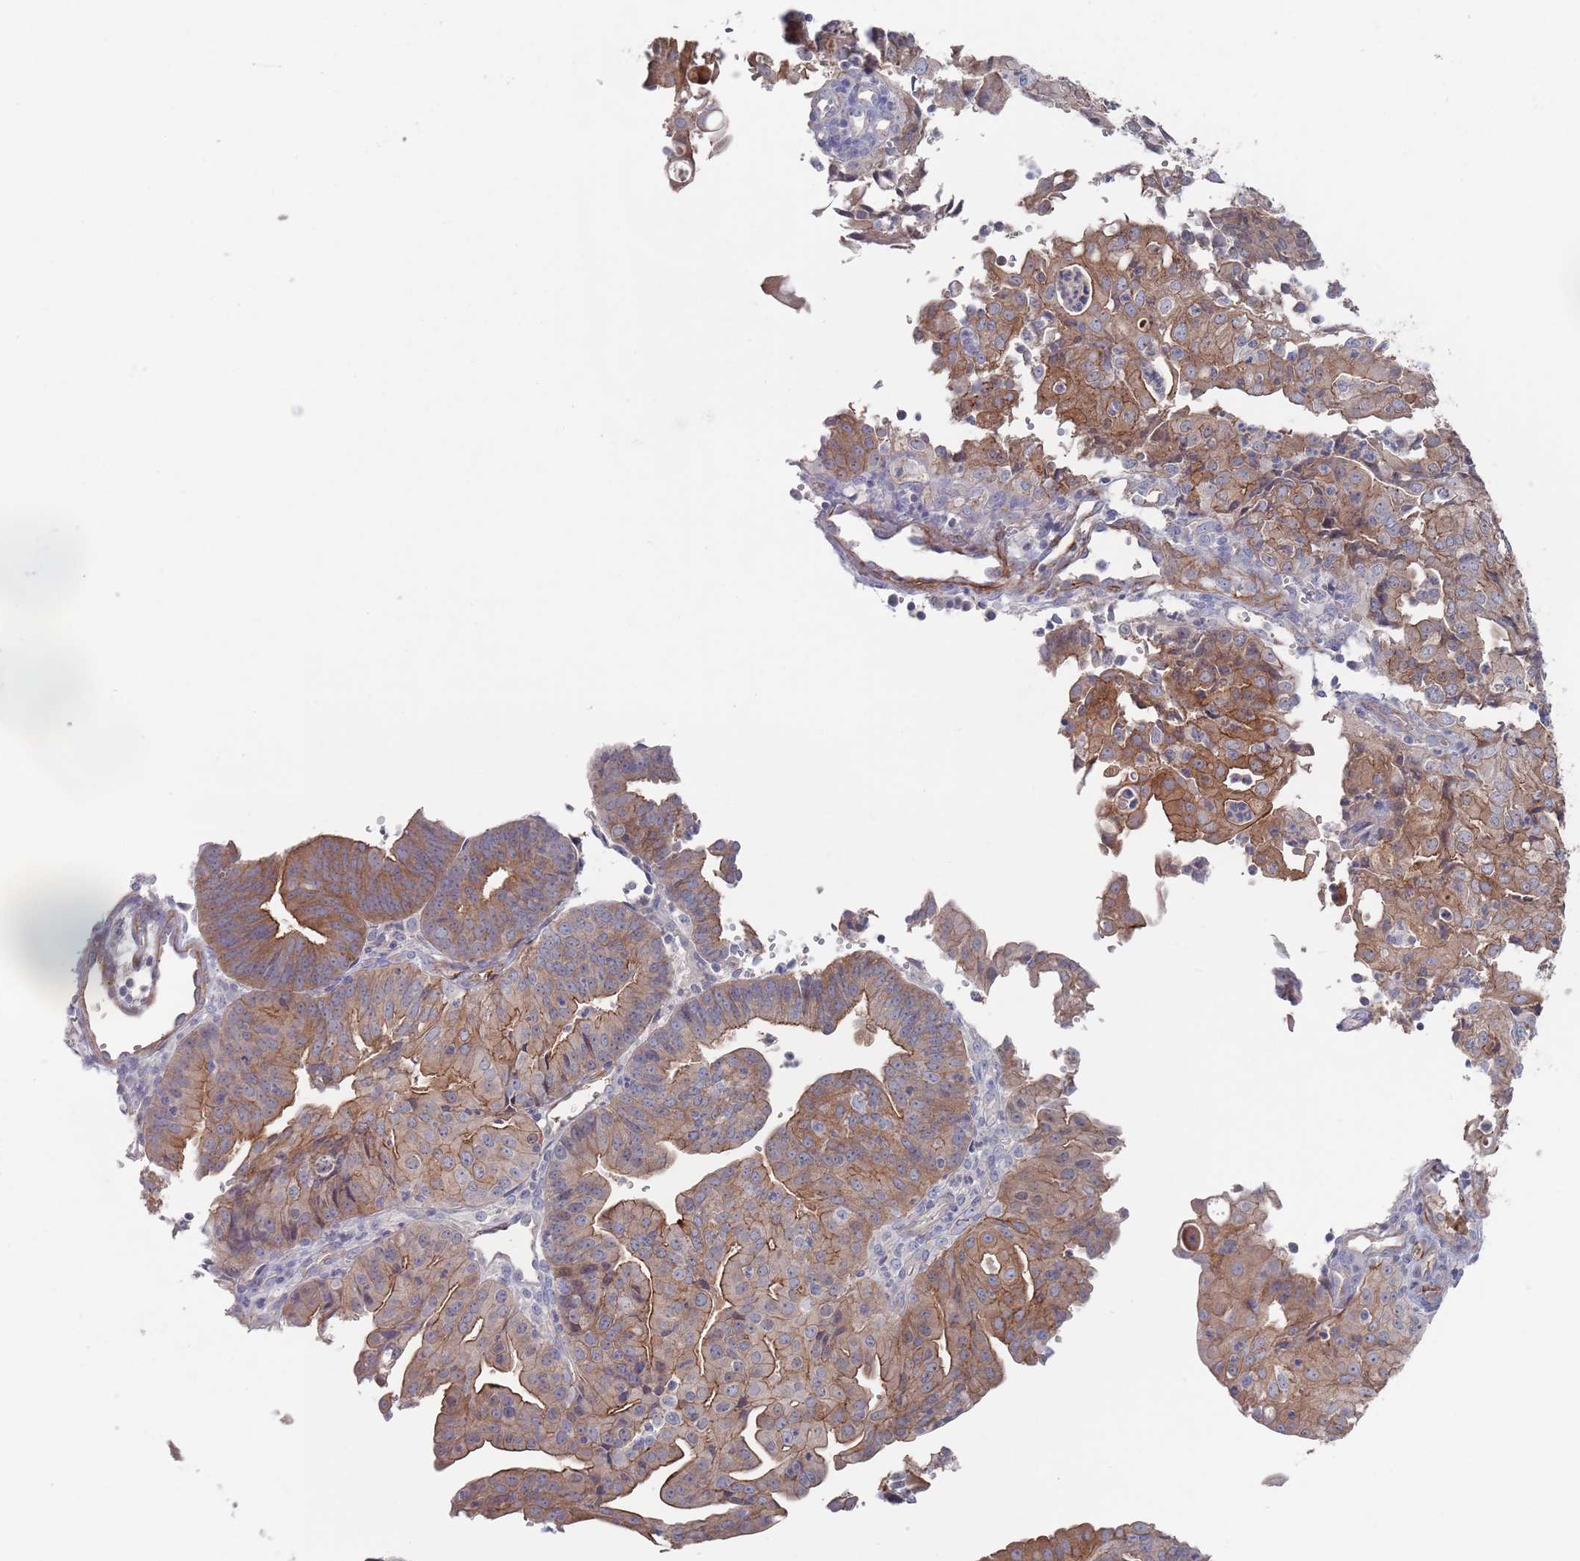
{"staining": {"intensity": "moderate", "quantity": "25%-75%", "location": "cytoplasmic/membranous"}, "tissue": "endometrial cancer", "cell_type": "Tumor cells", "image_type": "cancer", "snomed": [{"axis": "morphology", "description": "Adenocarcinoma, NOS"}, {"axis": "topography", "description": "Endometrium"}], "caption": "Immunohistochemistry micrograph of neoplastic tissue: human endometrial cancer (adenocarcinoma) stained using immunohistochemistry reveals medium levels of moderate protein expression localized specifically in the cytoplasmic/membranous of tumor cells, appearing as a cytoplasmic/membranous brown color.", "gene": "PLEKHA4", "patient": {"sex": "female", "age": 56}}